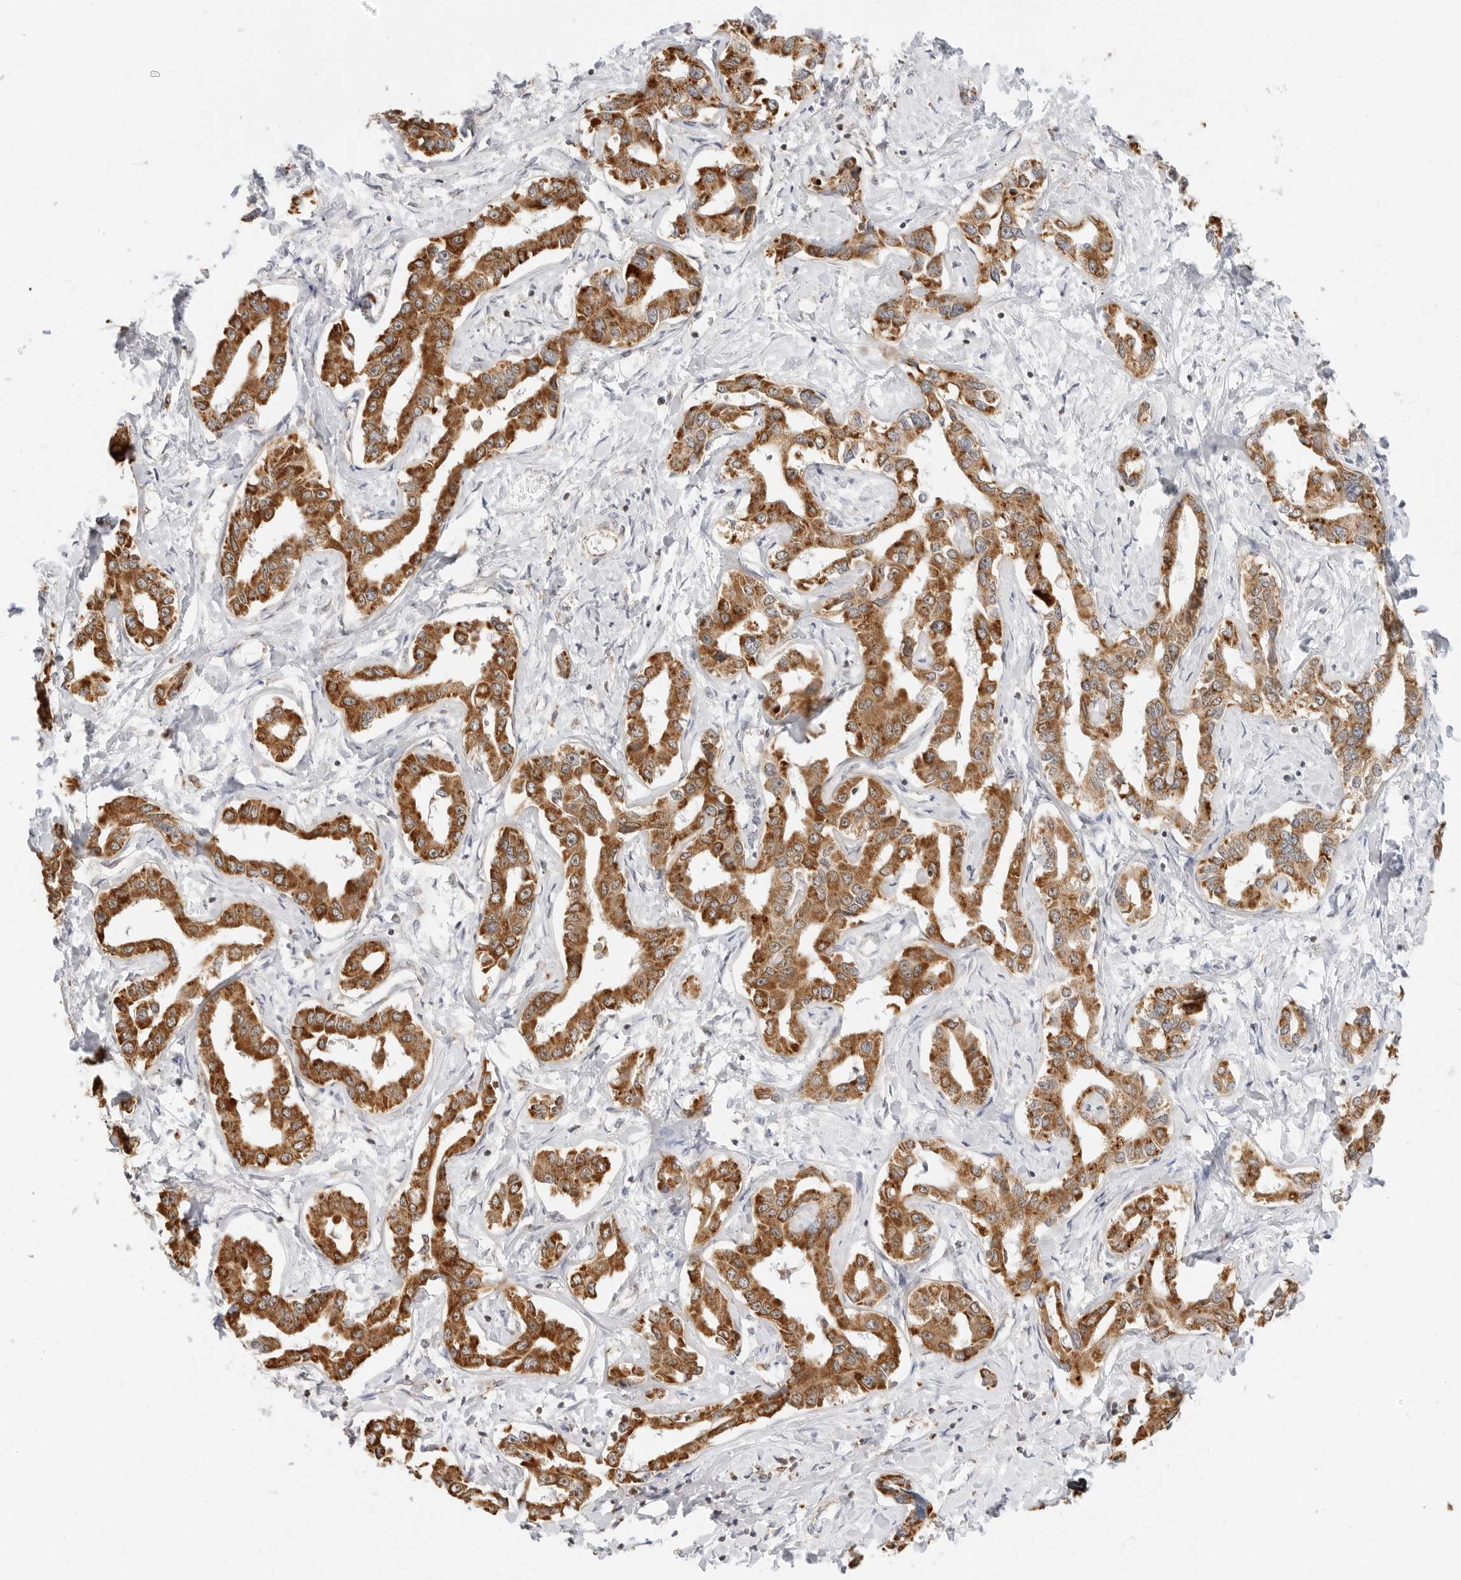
{"staining": {"intensity": "strong", "quantity": ">75%", "location": "cytoplasmic/membranous"}, "tissue": "liver cancer", "cell_type": "Tumor cells", "image_type": "cancer", "snomed": [{"axis": "morphology", "description": "Cholangiocarcinoma"}, {"axis": "topography", "description": "Liver"}], "caption": "This is an image of immunohistochemistry (IHC) staining of liver cancer (cholangiocarcinoma), which shows strong expression in the cytoplasmic/membranous of tumor cells.", "gene": "GORAB", "patient": {"sex": "male", "age": 59}}